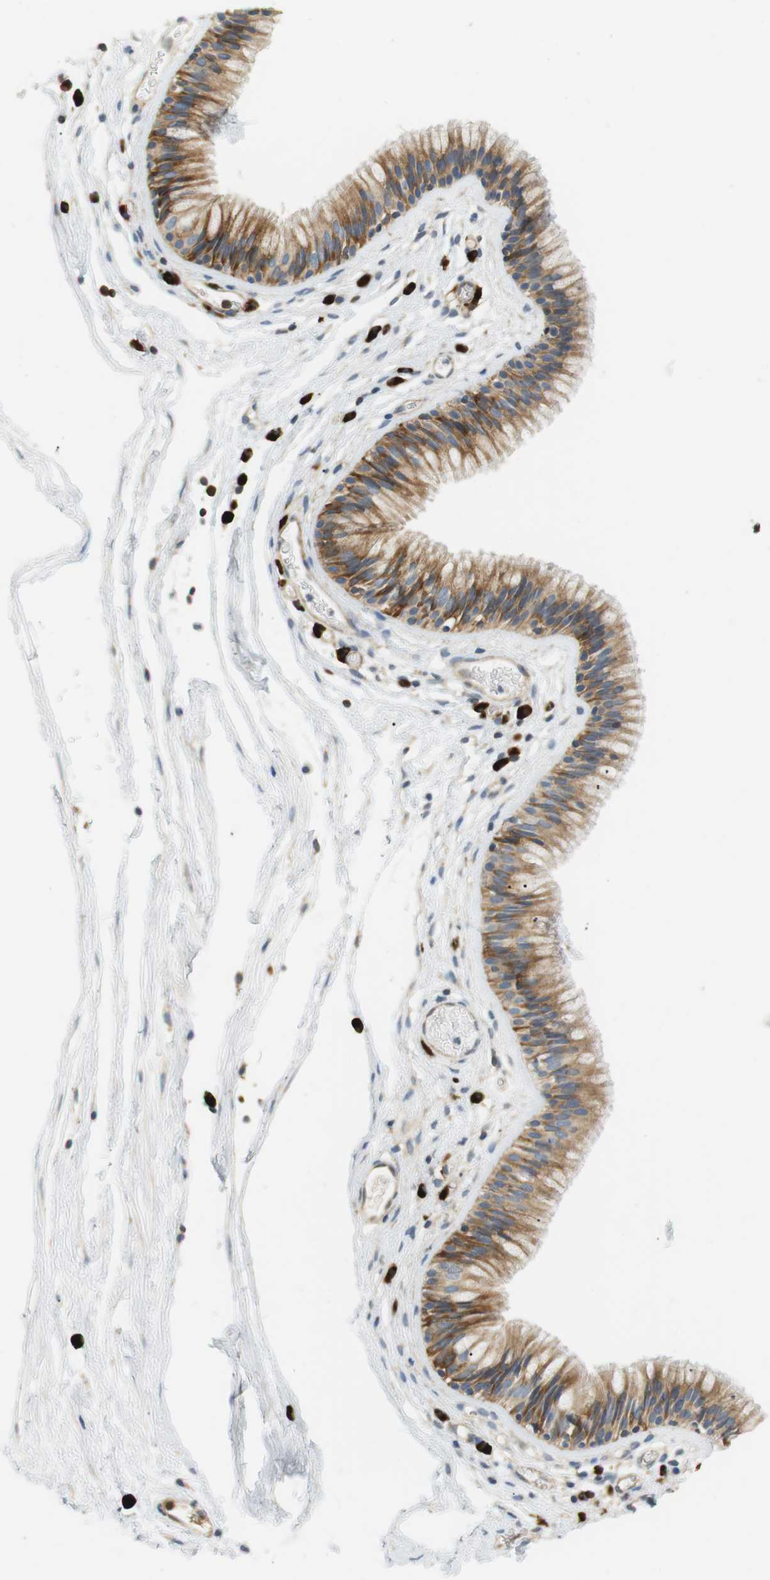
{"staining": {"intensity": "strong", "quantity": ">75%", "location": "cytoplasmic/membranous"}, "tissue": "nasopharynx", "cell_type": "Respiratory epithelial cells", "image_type": "normal", "snomed": [{"axis": "morphology", "description": "Normal tissue, NOS"}, {"axis": "morphology", "description": "Inflammation, NOS"}, {"axis": "topography", "description": "Nasopharynx"}], "caption": "High-magnification brightfield microscopy of unremarkable nasopharynx stained with DAB (3,3'-diaminobenzidine) (brown) and counterstained with hematoxylin (blue). respiratory epithelial cells exhibit strong cytoplasmic/membranous staining is identified in approximately>75% of cells. (Stains: DAB in brown, nuclei in blue, Microscopy: brightfield microscopy at high magnification).", "gene": "TMEM200A", "patient": {"sex": "male", "age": 48}}